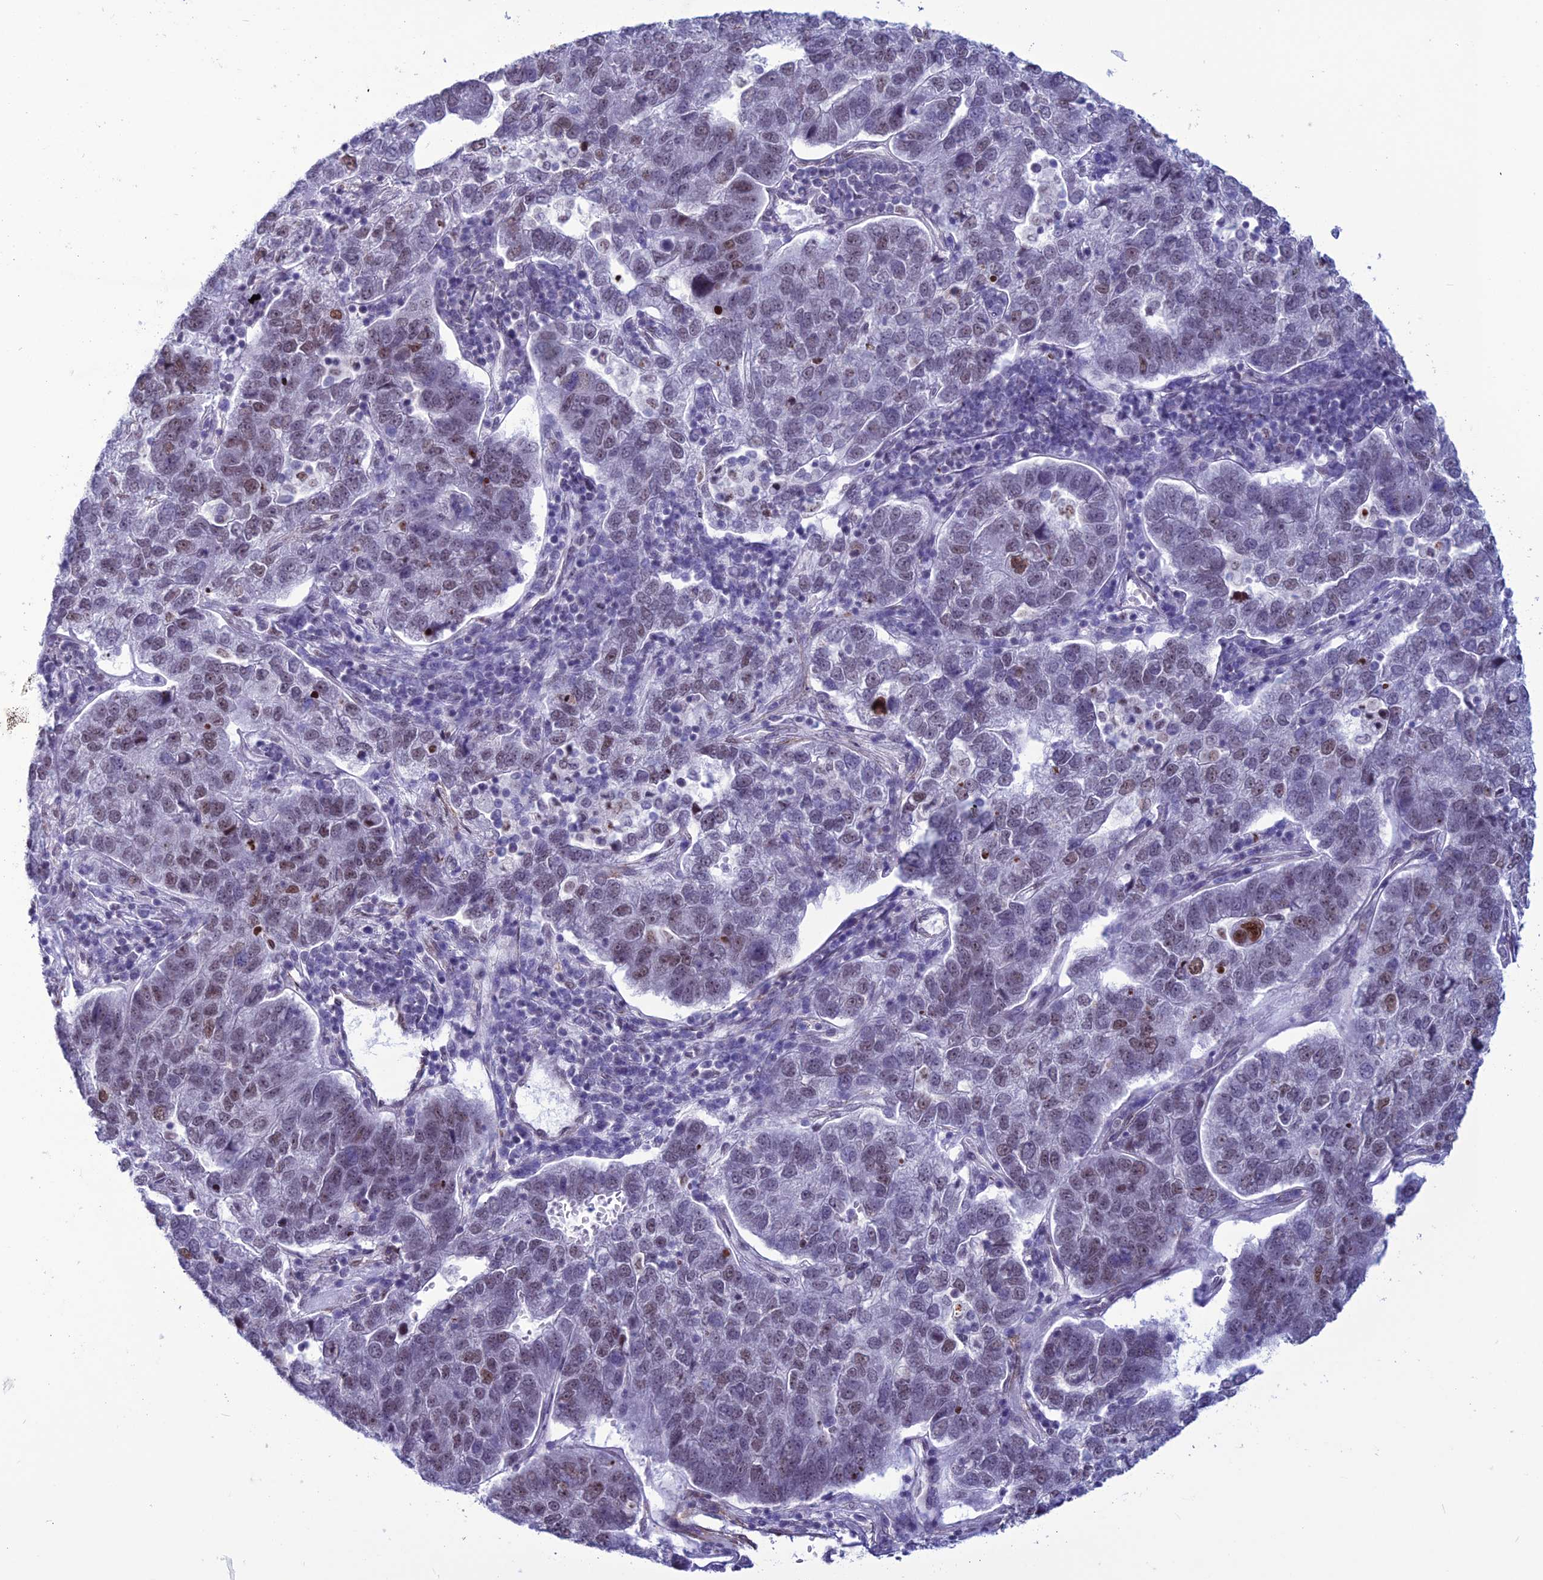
{"staining": {"intensity": "weak", "quantity": "25%-75%", "location": "nuclear"}, "tissue": "pancreatic cancer", "cell_type": "Tumor cells", "image_type": "cancer", "snomed": [{"axis": "morphology", "description": "Adenocarcinoma, NOS"}, {"axis": "topography", "description": "Pancreas"}], "caption": "A brown stain highlights weak nuclear staining of a protein in pancreatic adenocarcinoma tumor cells. (Brightfield microscopy of DAB IHC at high magnification).", "gene": "U2AF1", "patient": {"sex": "female", "age": 61}}